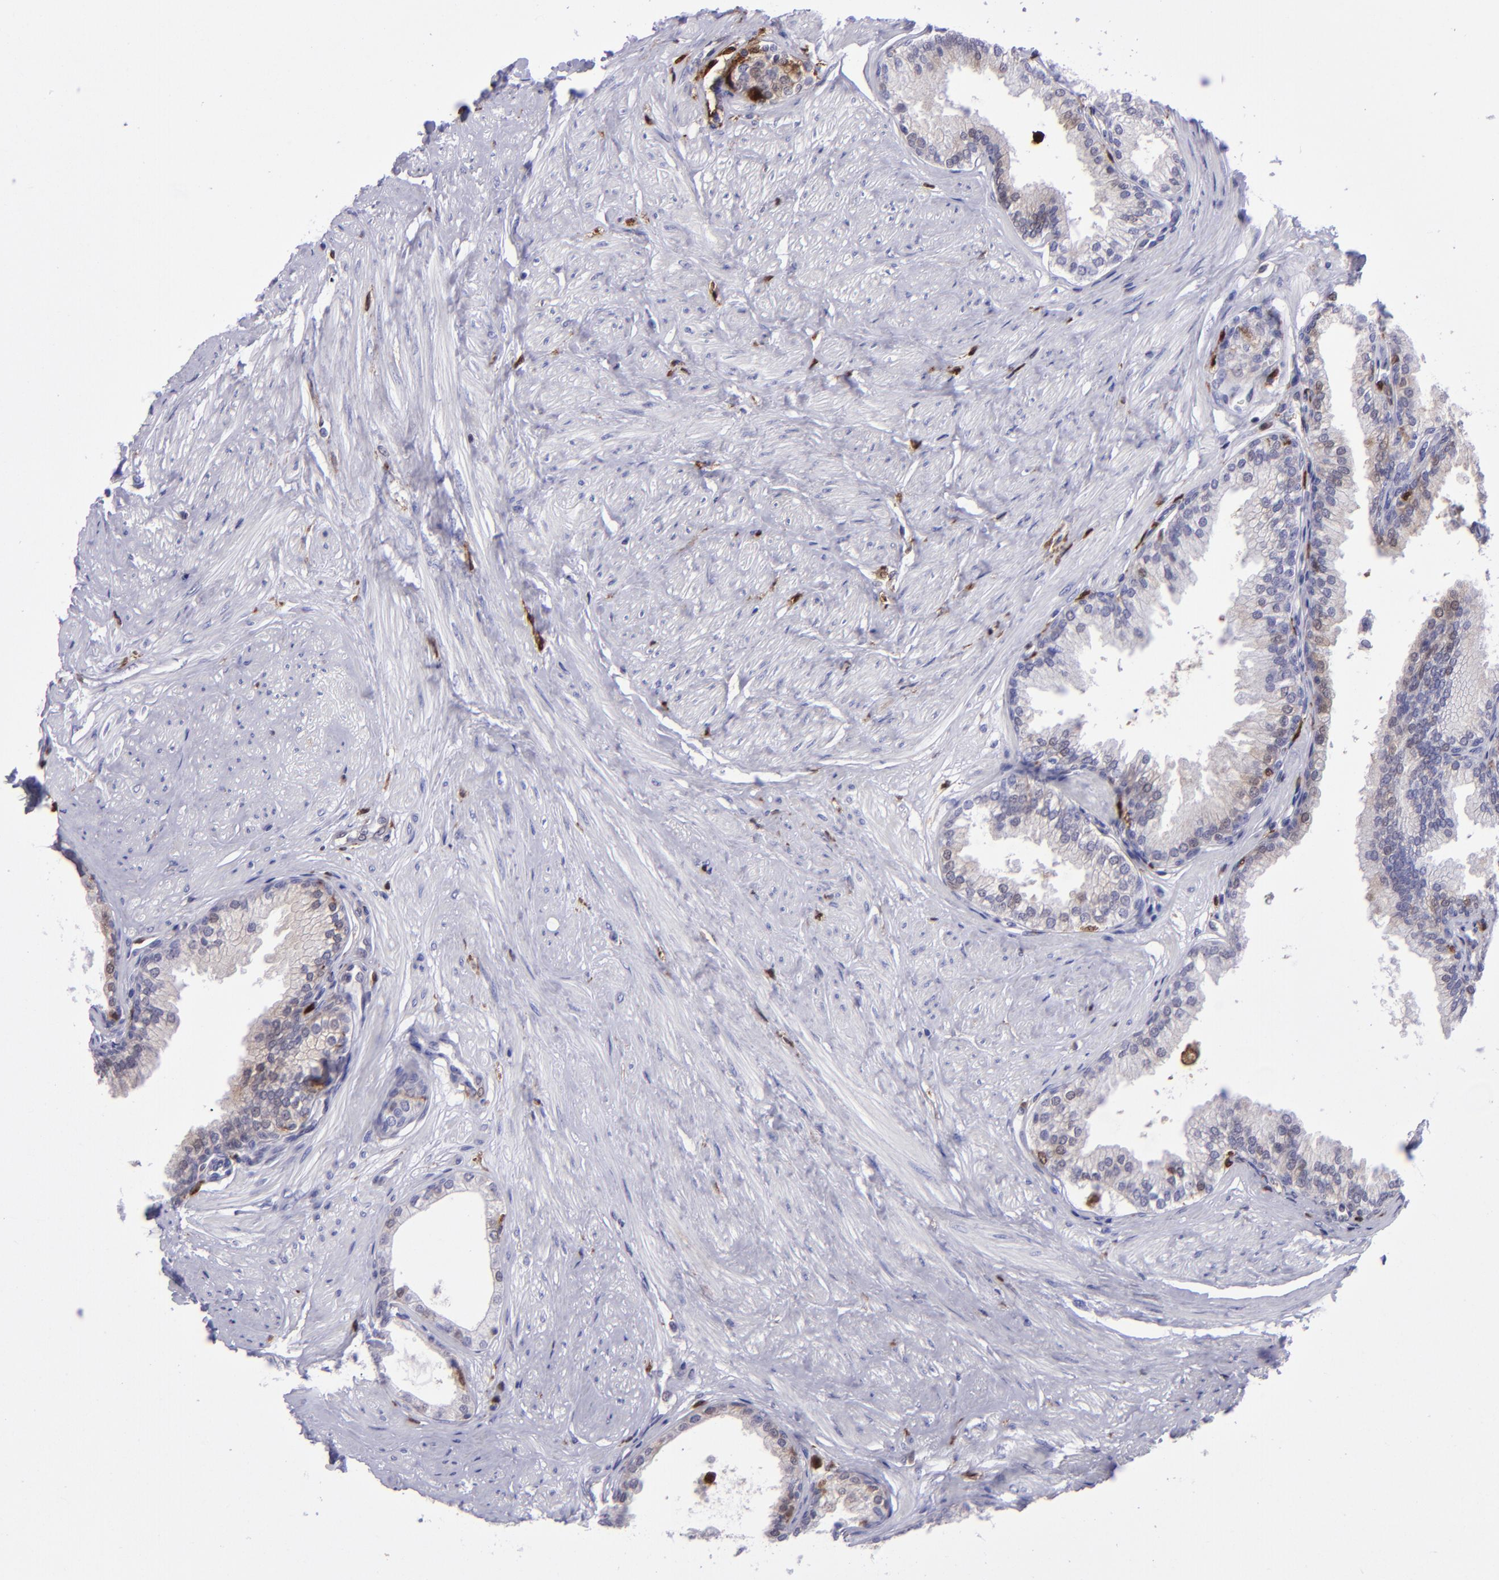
{"staining": {"intensity": "moderate", "quantity": "25%-75%", "location": "cytoplasmic/membranous,nuclear"}, "tissue": "prostate", "cell_type": "Glandular cells", "image_type": "normal", "snomed": [{"axis": "morphology", "description": "Normal tissue, NOS"}, {"axis": "topography", "description": "Prostate"}], "caption": "The histopathology image demonstrates staining of normal prostate, revealing moderate cytoplasmic/membranous,nuclear protein expression (brown color) within glandular cells.", "gene": "TYMP", "patient": {"sex": "male", "age": 64}}